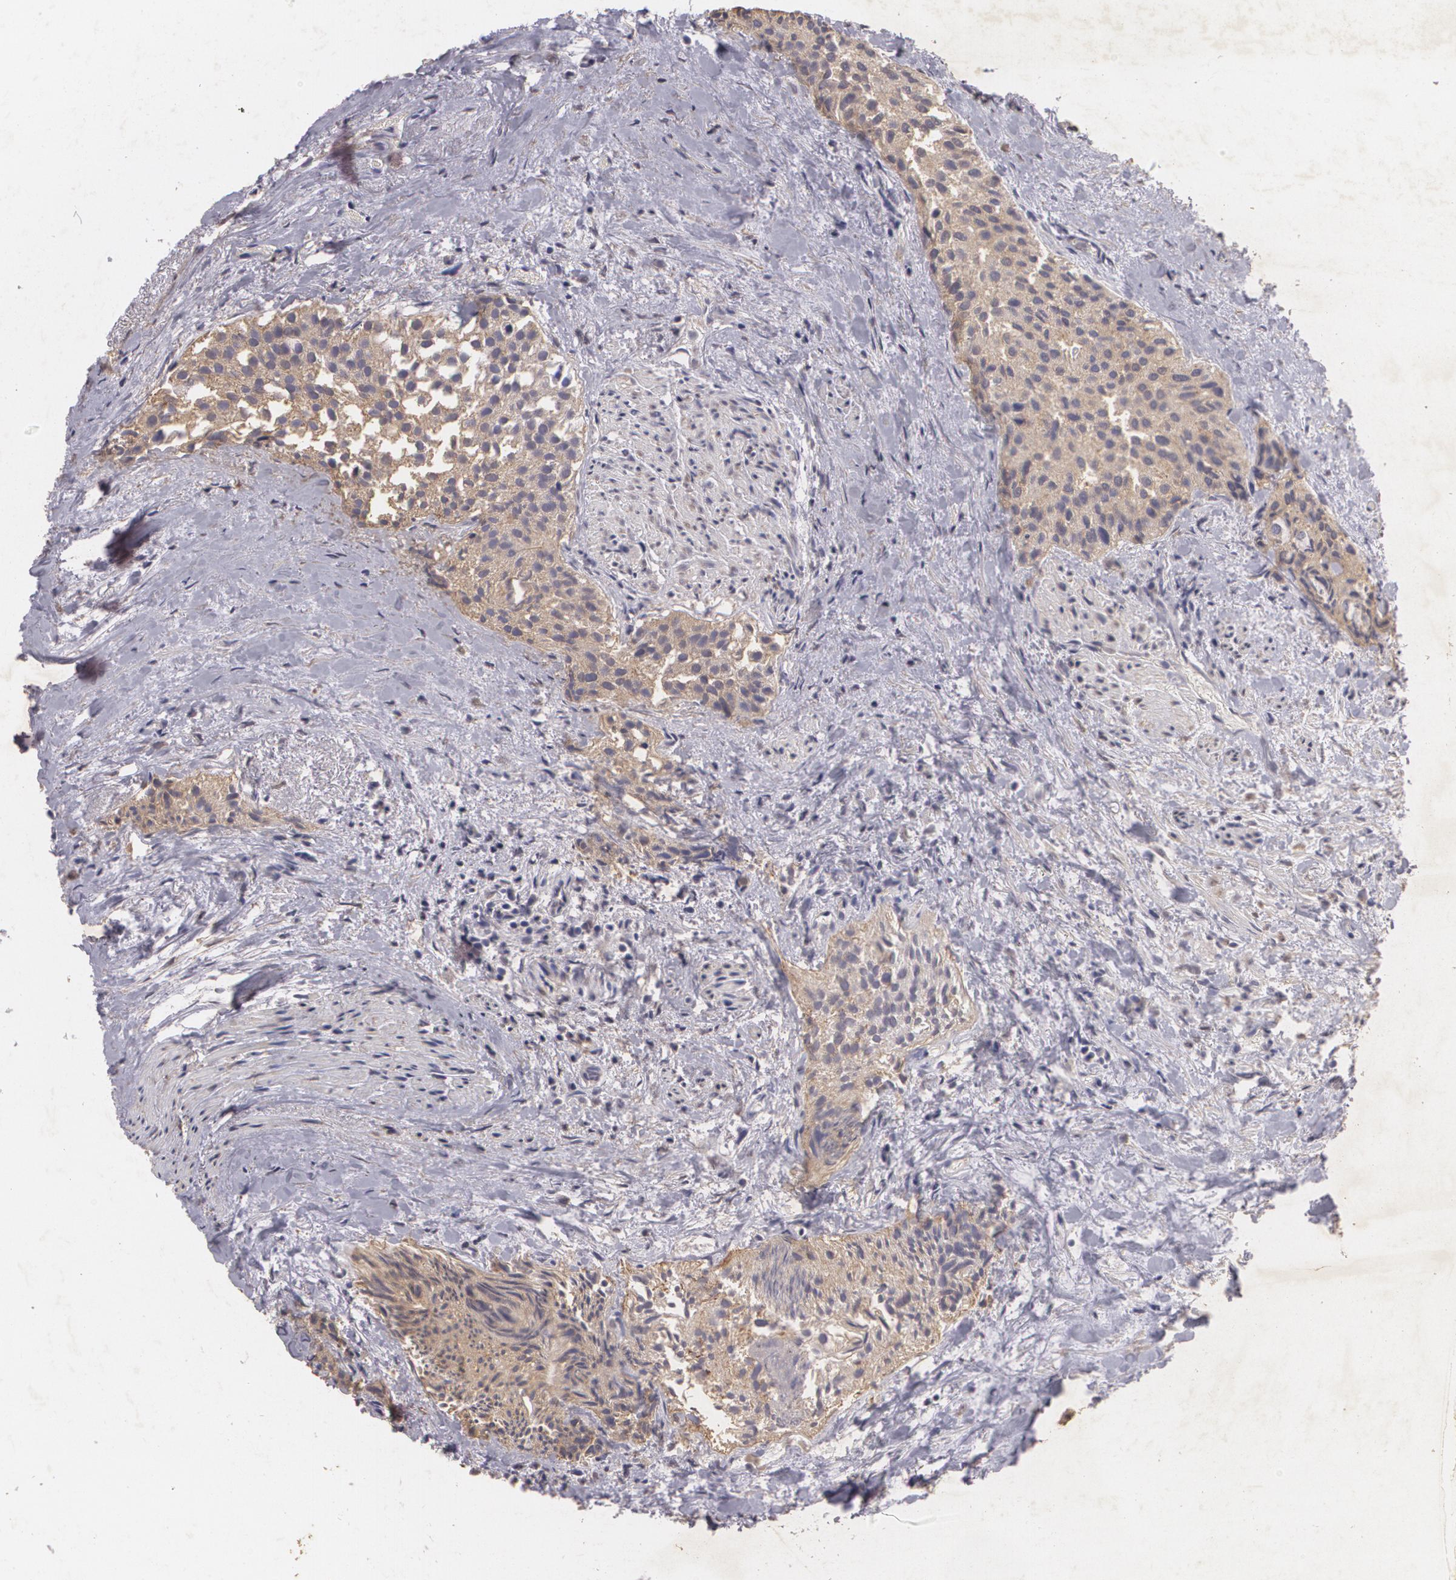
{"staining": {"intensity": "moderate", "quantity": ">75%", "location": "cytoplasmic/membranous"}, "tissue": "urothelial cancer", "cell_type": "Tumor cells", "image_type": "cancer", "snomed": [{"axis": "morphology", "description": "Urothelial carcinoma, High grade"}, {"axis": "topography", "description": "Urinary bladder"}], "caption": "Tumor cells show medium levels of moderate cytoplasmic/membranous staining in approximately >75% of cells in urothelial carcinoma (high-grade).", "gene": "KCNA4", "patient": {"sex": "female", "age": 78}}